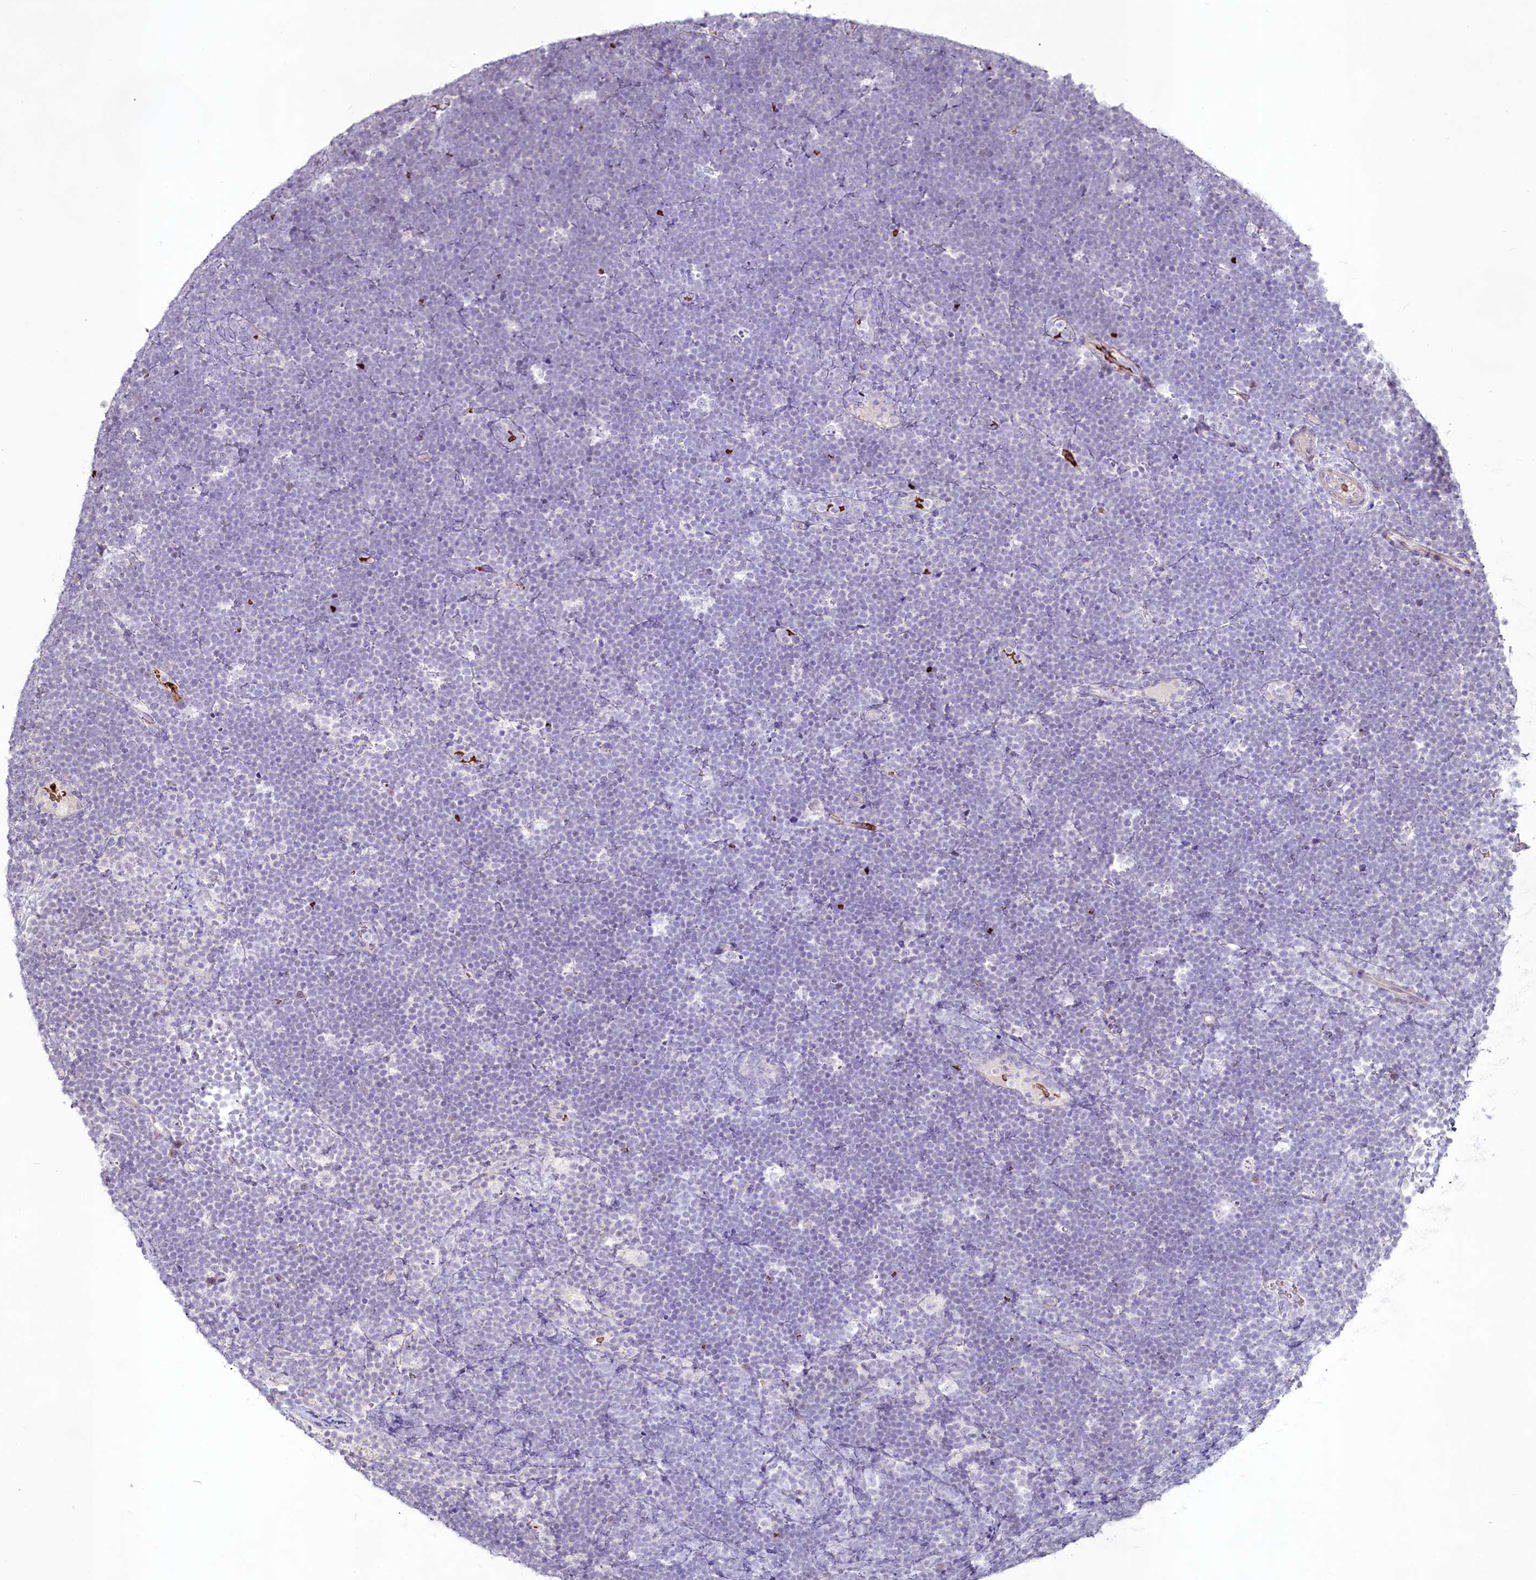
{"staining": {"intensity": "negative", "quantity": "none", "location": "none"}, "tissue": "lymphoma", "cell_type": "Tumor cells", "image_type": "cancer", "snomed": [{"axis": "morphology", "description": "Malignant lymphoma, non-Hodgkin's type, High grade"}, {"axis": "topography", "description": "Lymph node"}], "caption": "Lymphoma was stained to show a protein in brown. There is no significant staining in tumor cells.", "gene": "SUSD3", "patient": {"sex": "male", "age": 13}}